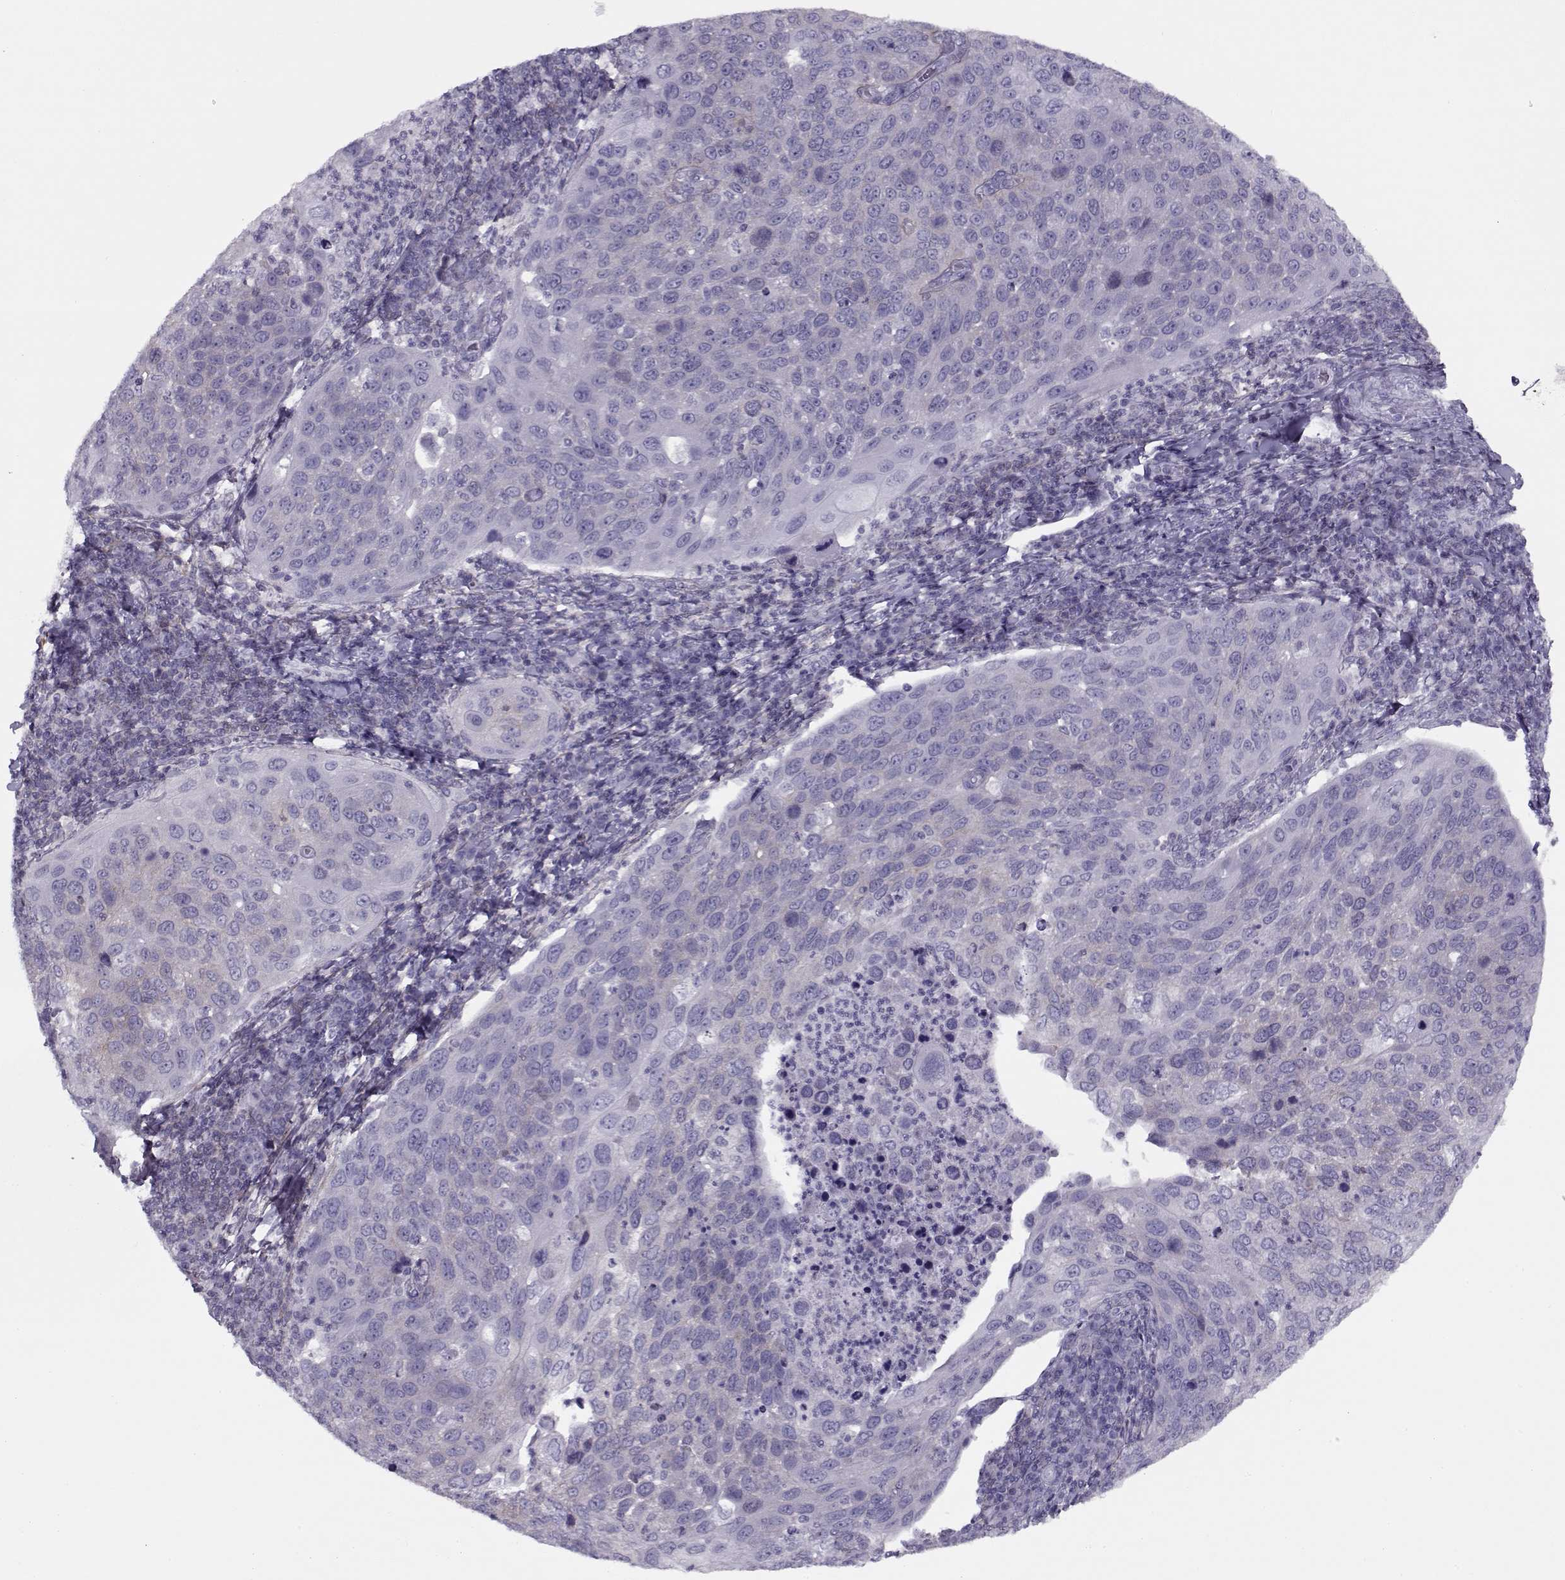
{"staining": {"intensity": "negative", "quantity": "none", "location": "none"}, "tissue": "cervical cancer", "cell_type": "Tumor cells", "image_type": "cancer", "snomed": [{"axis": "morphology", "description": "Squamous cell carcinoma, NOS"}, {"axis": "topography", "description": "Cervix"}], "caption": "DAB immunohistochemical staining of human cervical cancer (squamous cell carcinoma) demonstrates no significant positivity in tumor cells.", "gene": "PP2D1", "patient": {"sex": "female", "age": 54}}